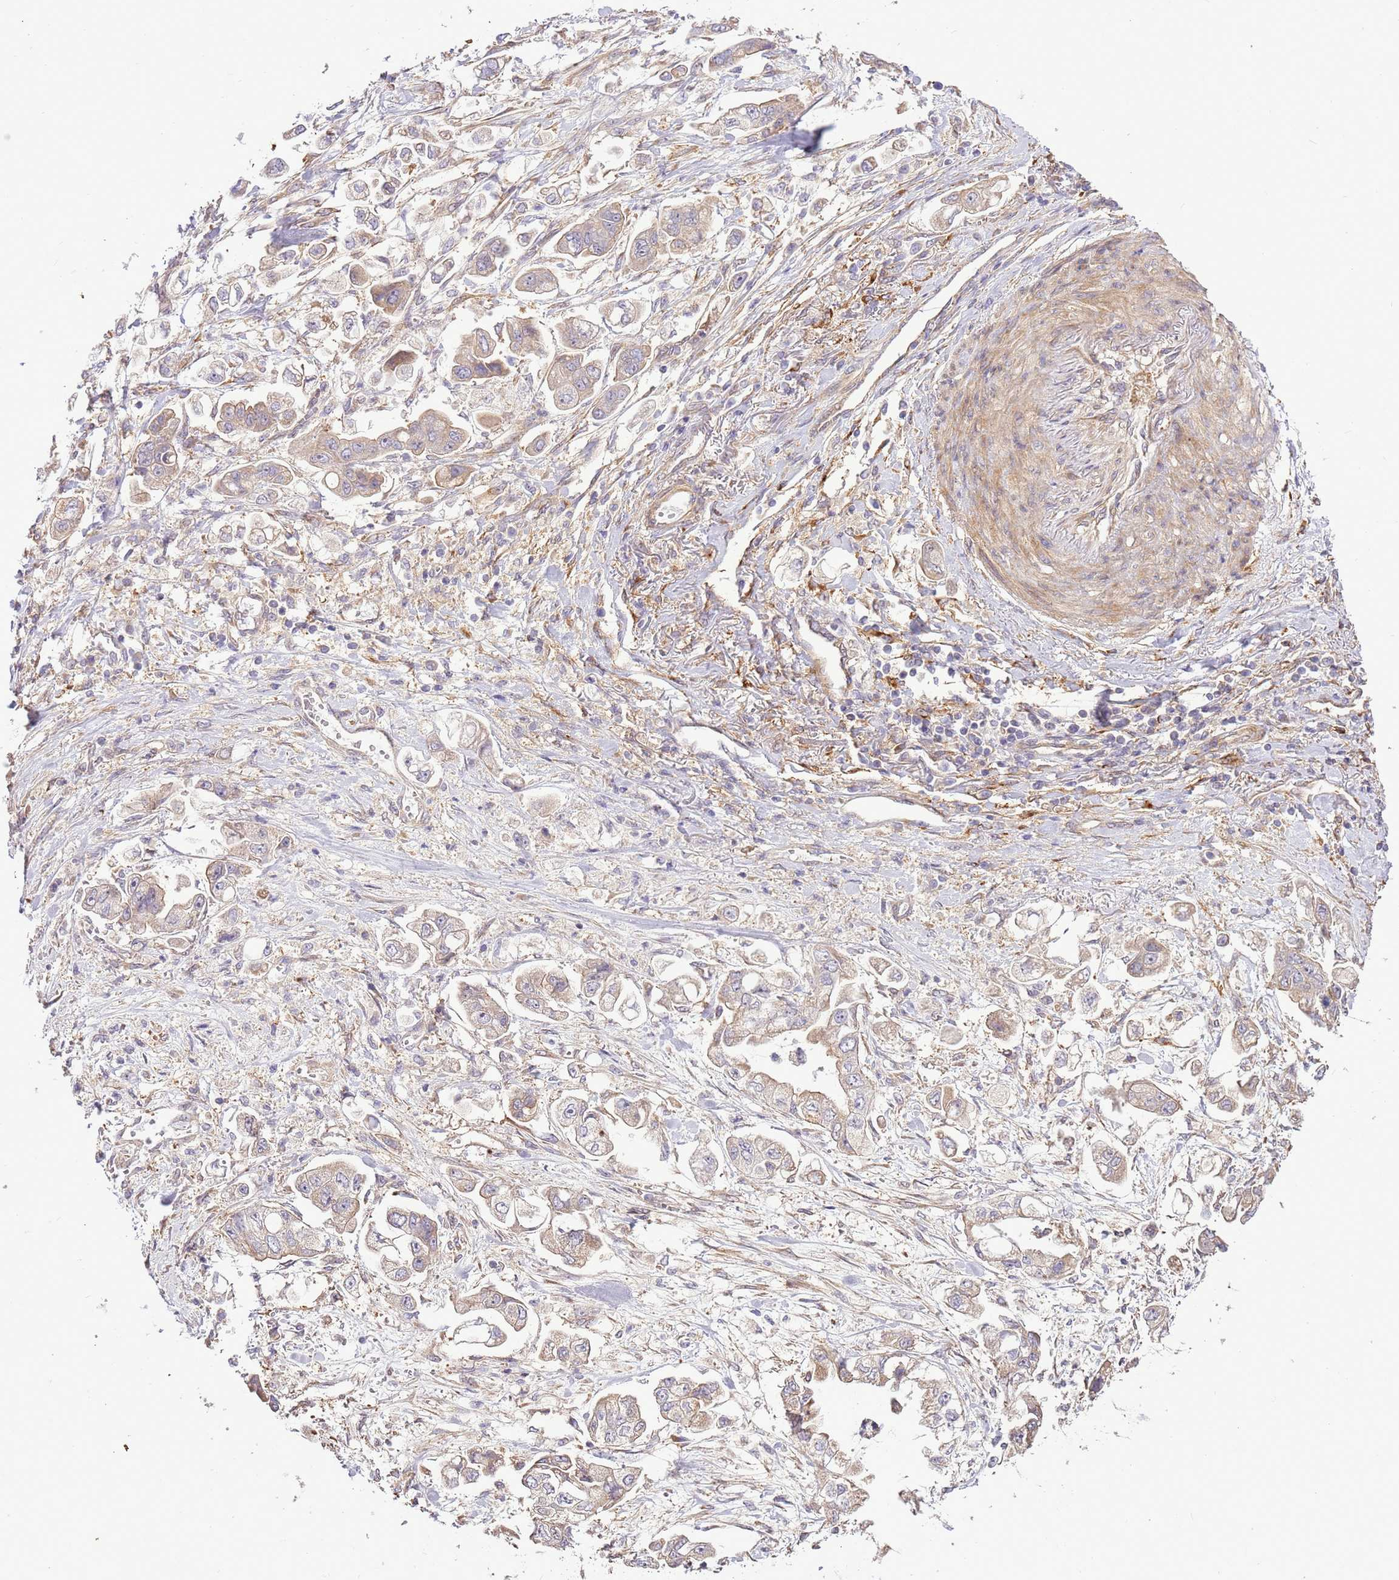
{"staining": {"intensity": "weak", "quantity": "25%-75%", "location": "cytoplasmic/membranous"}, "tissue": "stomach cancer", "cell_type": "Tumor cells", "image_type": "cancer", "snomed": [{"axis": "morphology", "description": "Adenocarcinoma, NOS"}, {"axis": "topography", "description": "Stomach"}], "caption": "Immunohistochemical staining of stomach cancer (adenocarcinoma) reveals weak cytoplasmic/membranous protein expression in approximately 25%-75% of tumor cells.", "gene": "SCARA3", "patient": {"sex": "male", "age": 62}}